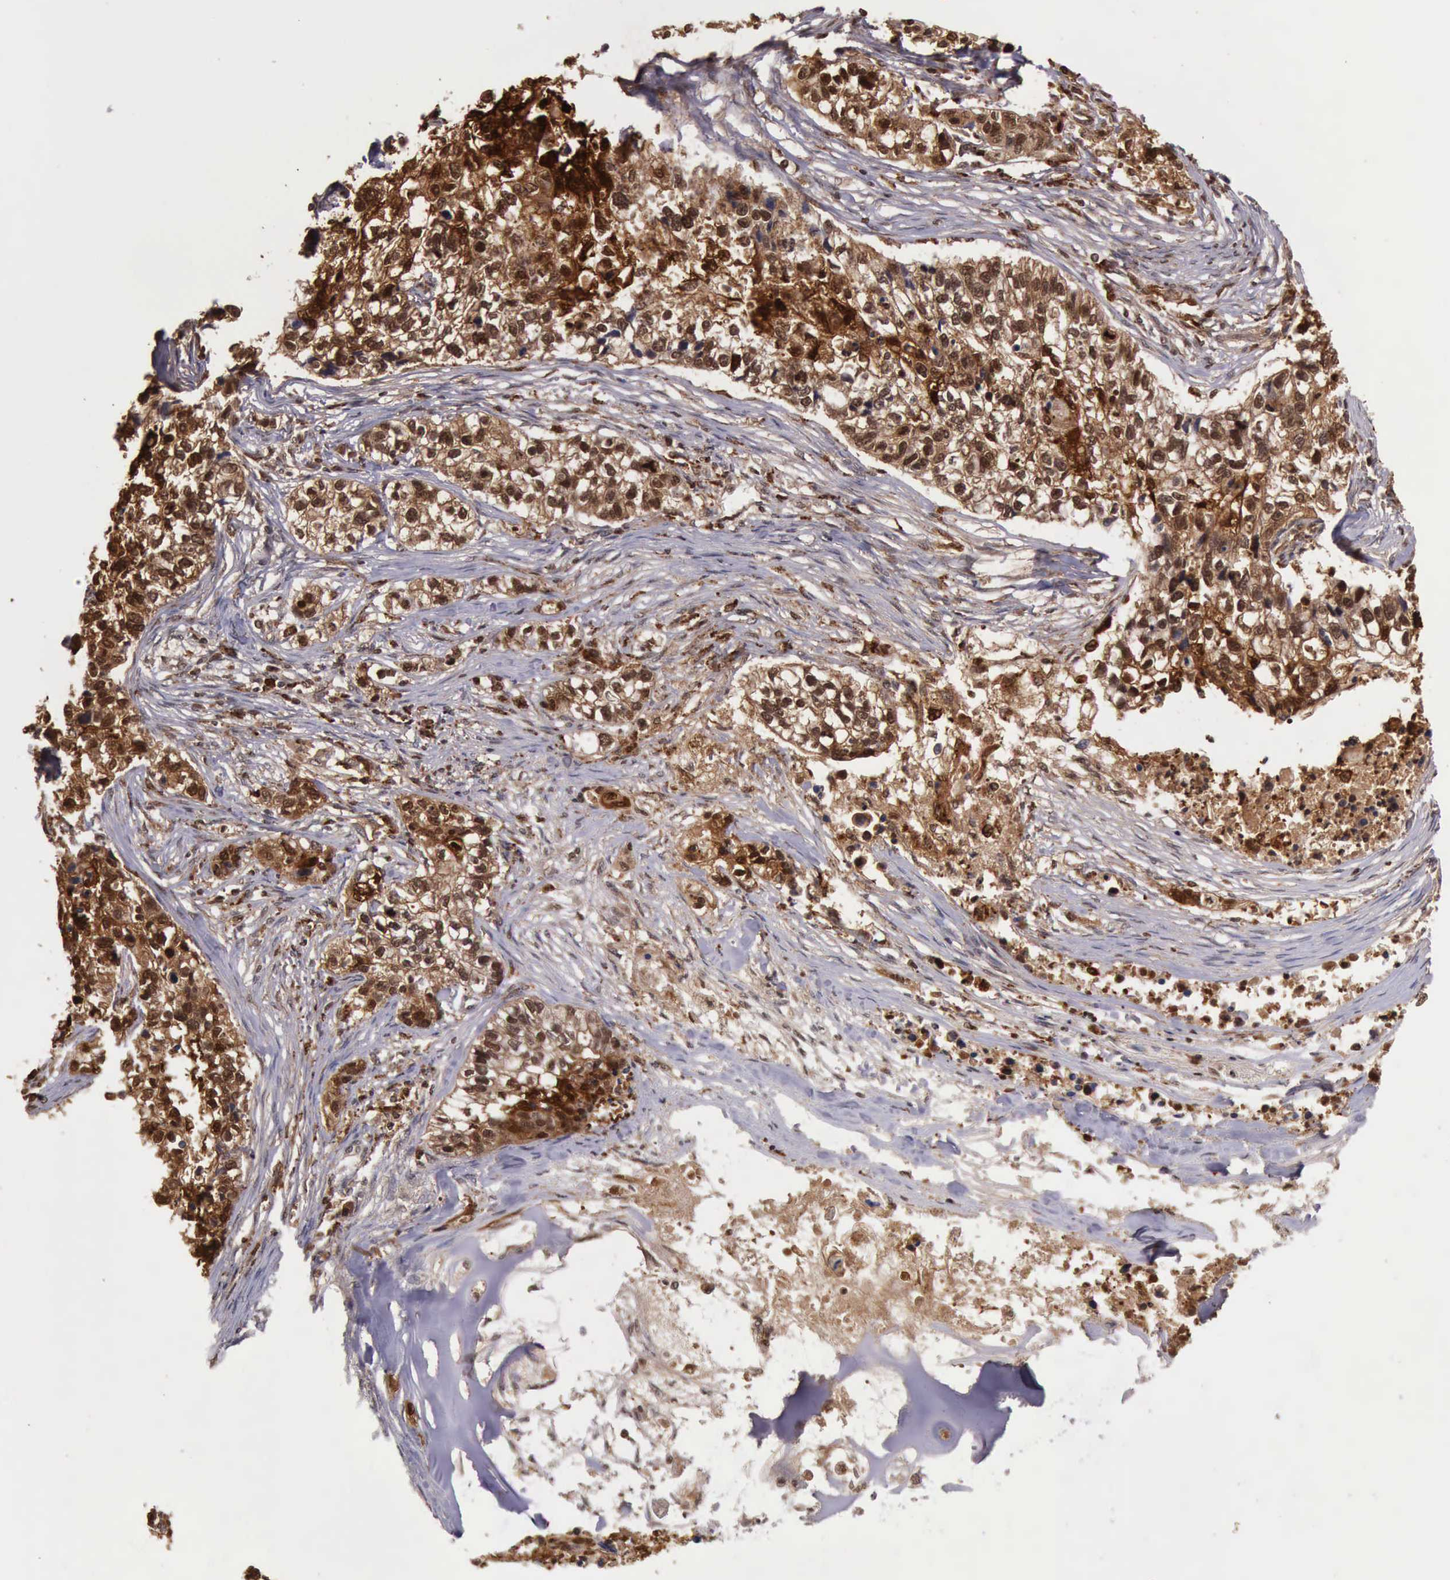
{"staining": {"intensity": "strong", "quantity": ">75%", "location": "cytoplasmic/membranous,nuclear"}, "tissue": "lung cancer", "cell_type": "Tumor cells", "image_type": "cancer", "snomed": [{"axis": "morphology", "description": "Squamous cell carcinoma, NOS"}, {"axis": "topography", "description": "Lymph node"}, {"axis": "topography", "description": "Lung"}], "caption": "Squamous cell carcinoma (lung) stained with IHC shows strong cytoplasmic/membranous and nuclear staining in about >75% of tumor cells. (DAB = brown stain, brightfield microscopy at high magnification).", "gene": "CSTA", "patient": {"sex": "male", "age": 74}}